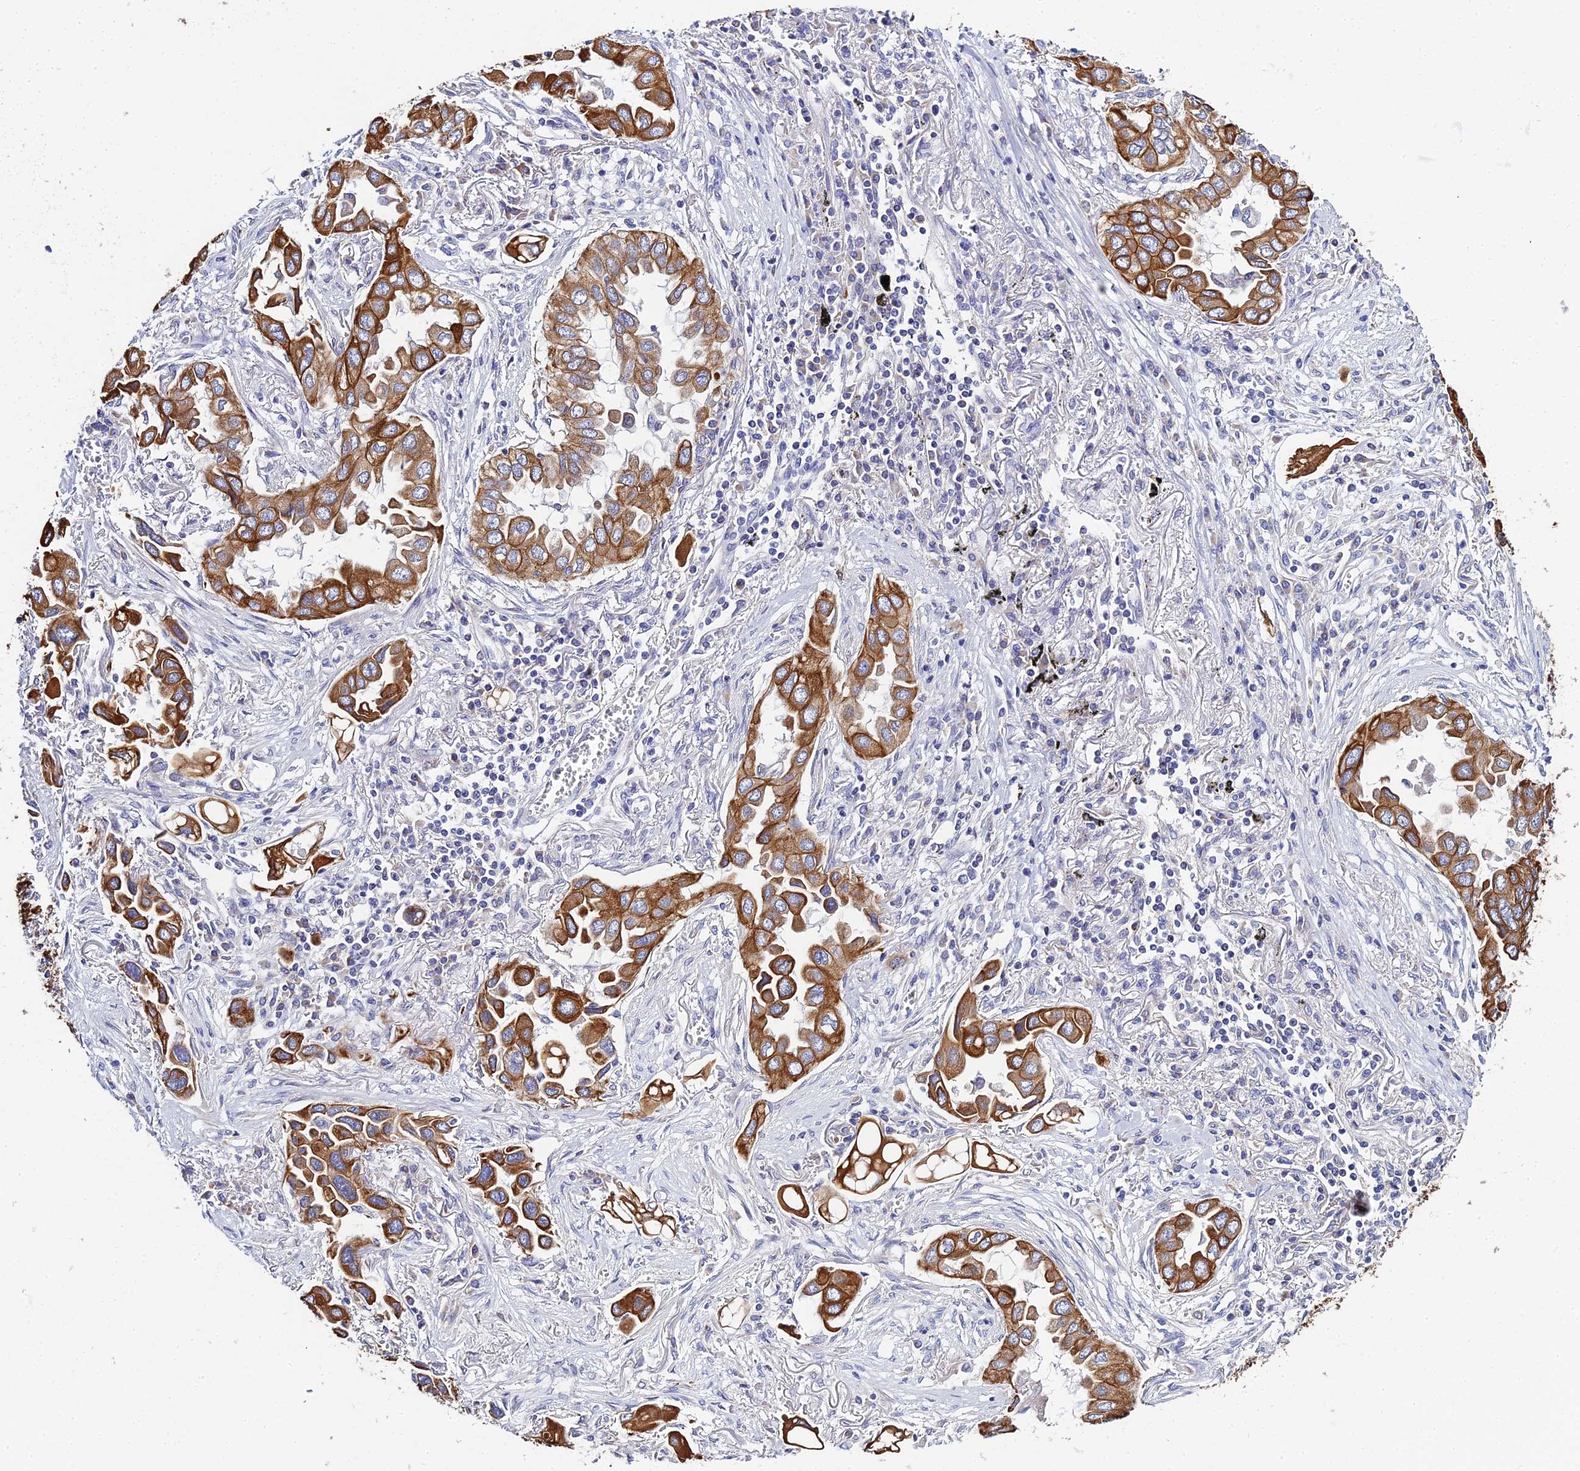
{"staining": {"intensity": "strong", "quantity": ">75%", "location": "cytoplasmic/membranous"}, "tissue": "lung cancer", "cell_type": "Tumor cells", "image_type": "cancer", "snomed": [{"axis": "morphology", "description": "Adenocarcinoma, NOS"}, {"axis": "topography", "description": "Lung"}], "caption": "Protein expression analysis of lung cancer displays strong cytoplasmic/membranous positivity in approximately >75% of tumor cells.", "gene": "ZXDA", "patient": {"sex": "female", "age": 76}}